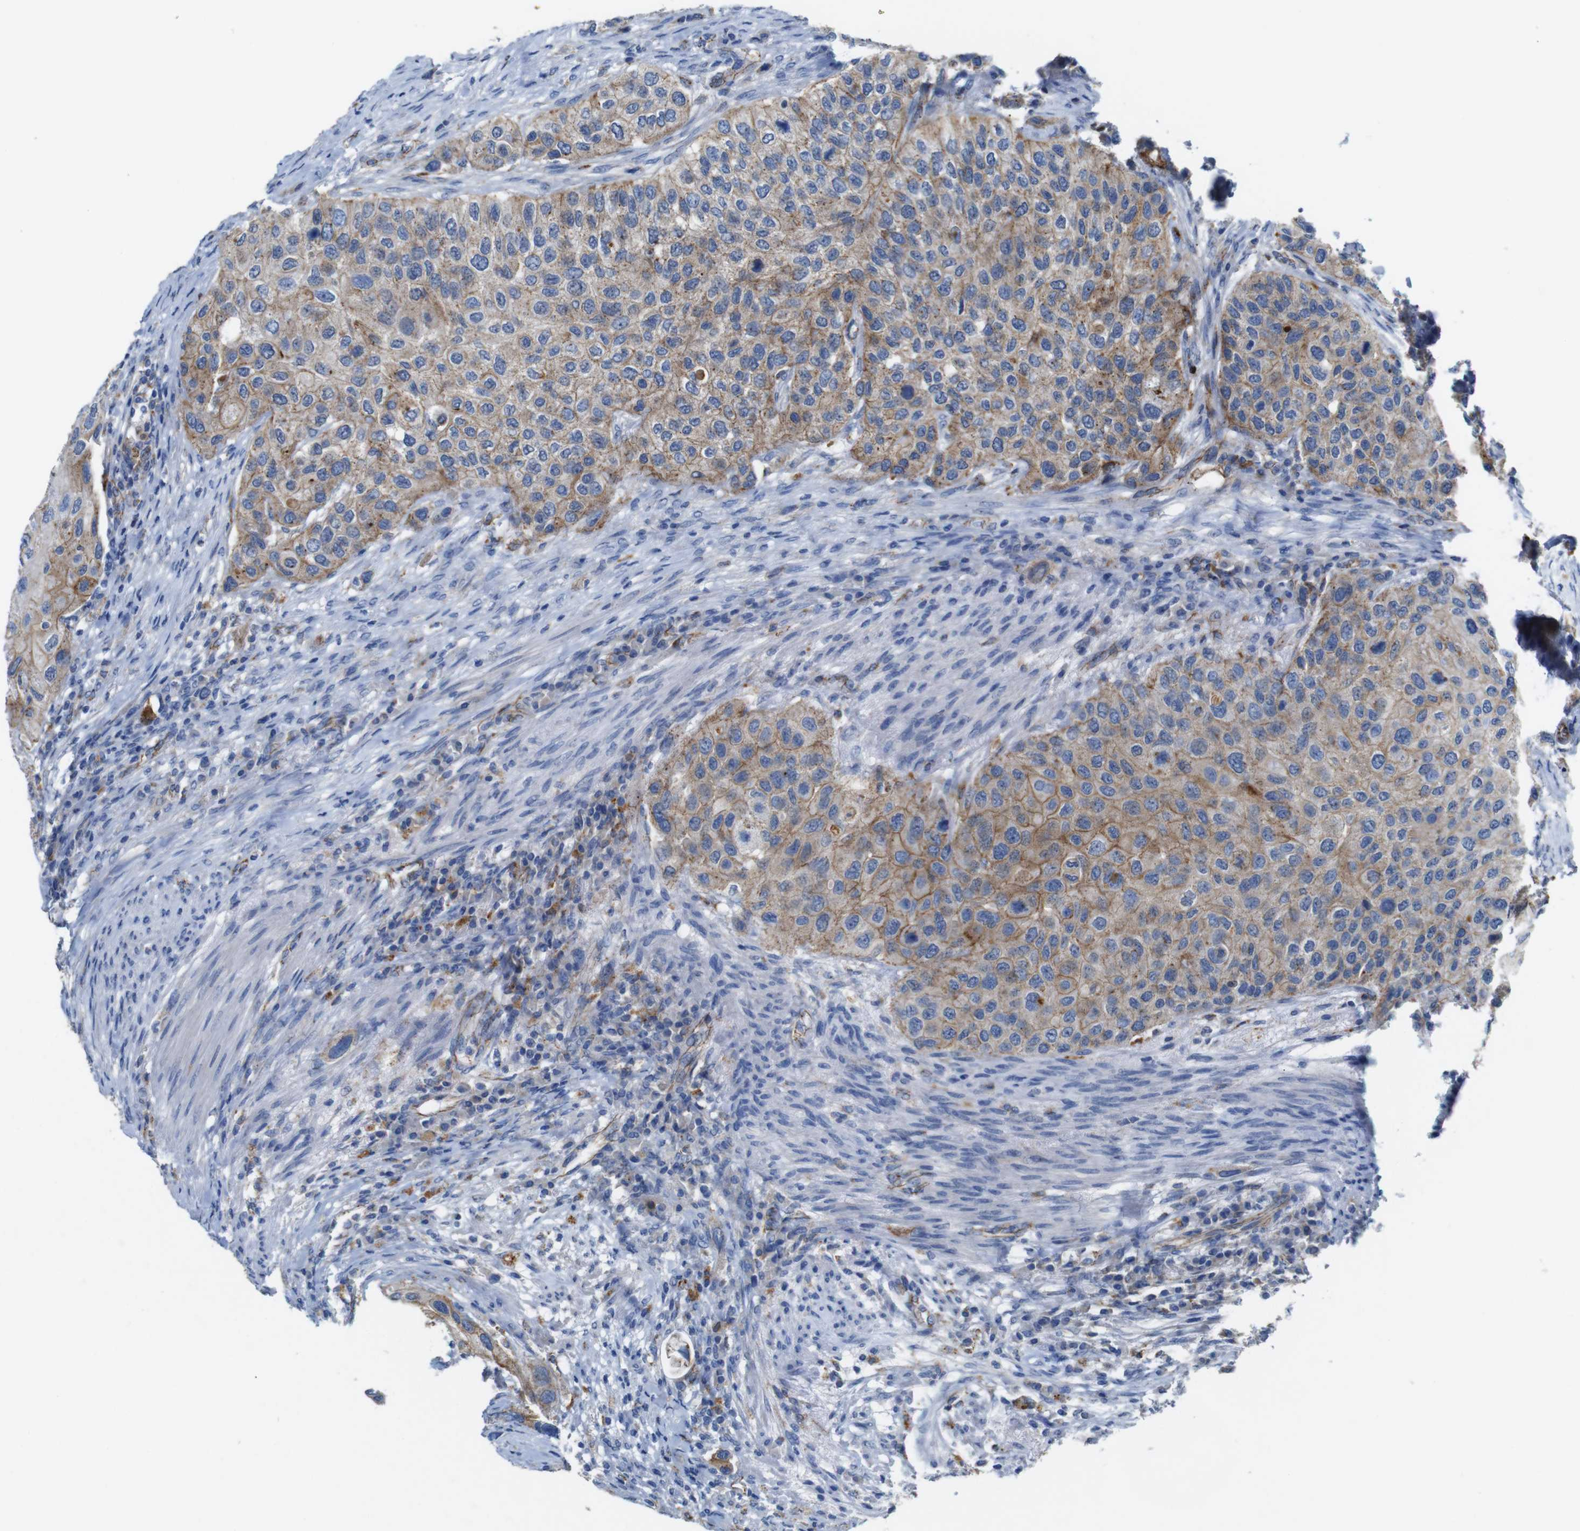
{"staining": {"intensity": "moderate", "quantity": "25%-75%", "location": "cytoplasmic/membranous"}, "tissue": "urothelial cancer", "cell_type": "Tumor cells", "image_type": "cancer", "snomed": [{"axis": "morphology", "description": "Urothelial carcinoma, High grade"}, {"axis": "topography", "description": "Urinary bladder"}], "caption": "Urothelial carcinoma (high-grade) stained with a protein marker shows moderate staining in tumor cells.", "gene": "NHLRC3", "patient": {"sex": "female", "age": 56}}